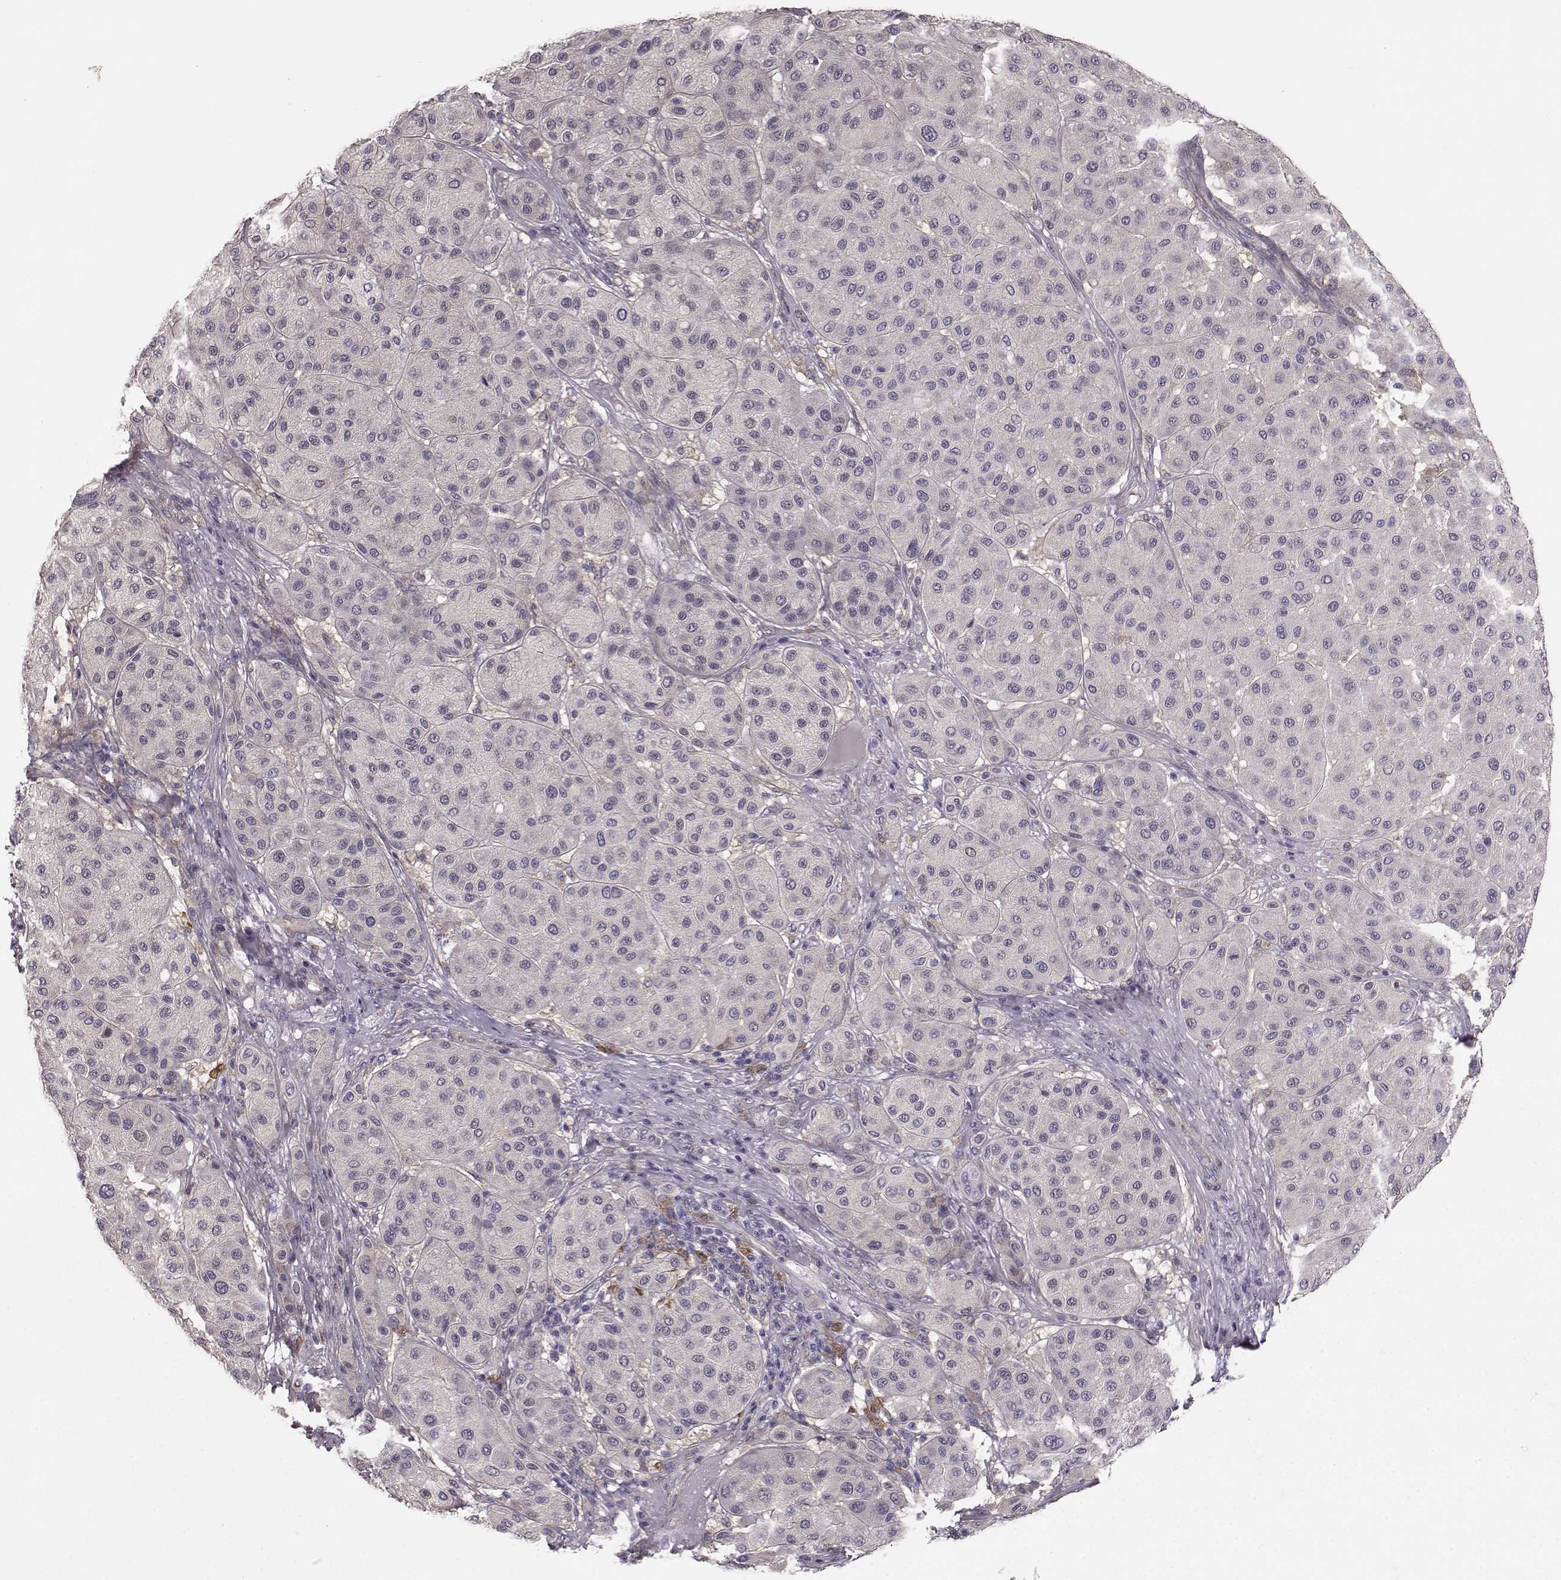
{"staining": {"intensity": "negative", "quantity": "none", "location": "none"}, "tissue": "melanoma", "cell_type": "Tumor cells", "image_type": "cancer", "snomed": [{"axis": "morphology", "description": "Malignant melanoma, Metastatic site"}, {"axis": "topography", "description": "Smooth muscle"}], "caption": "Tumor cells show no significant protein expression in malignant melanoma (metastatic site).", "gene": "GPR50", "patient": {"sex": "male", "age": 41}}